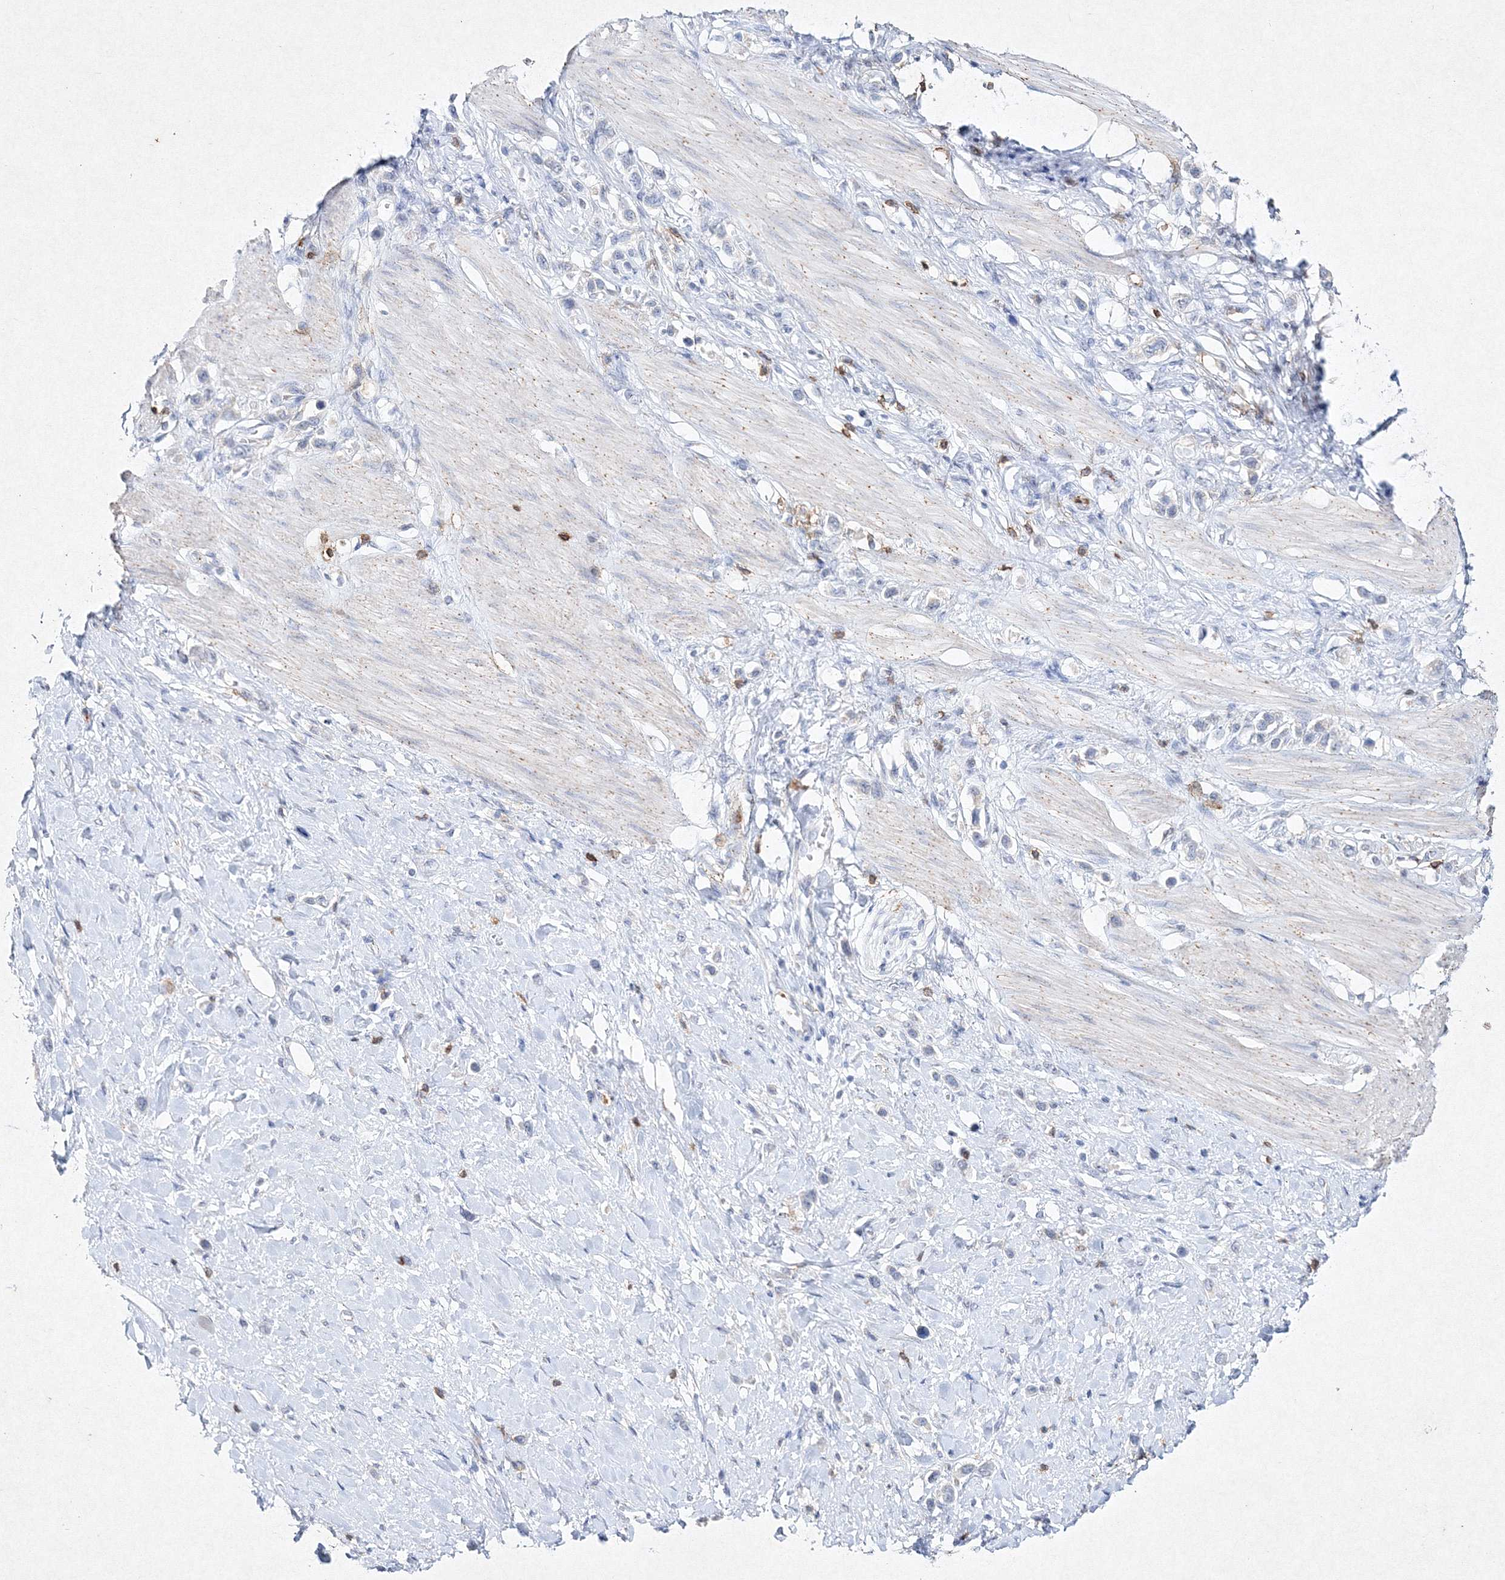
{"staining": {"intensity": "negative", "quantity": "none", "location": "none"}, "tissue": "stomach cancer", "cell_type": "Tumor cells", "image_type": "cancer", "snomed": [{"axis": "morphology", "description": "Adenocarcinoma, NOS"}, {"axis": "topography", "description": "Stomach"}], "caption": "Tumor cells are negative for brown protein staining in adenocarcinoma (stomach).", "gene": "HCST", "patient": {"sex": "female", "age": 65}}